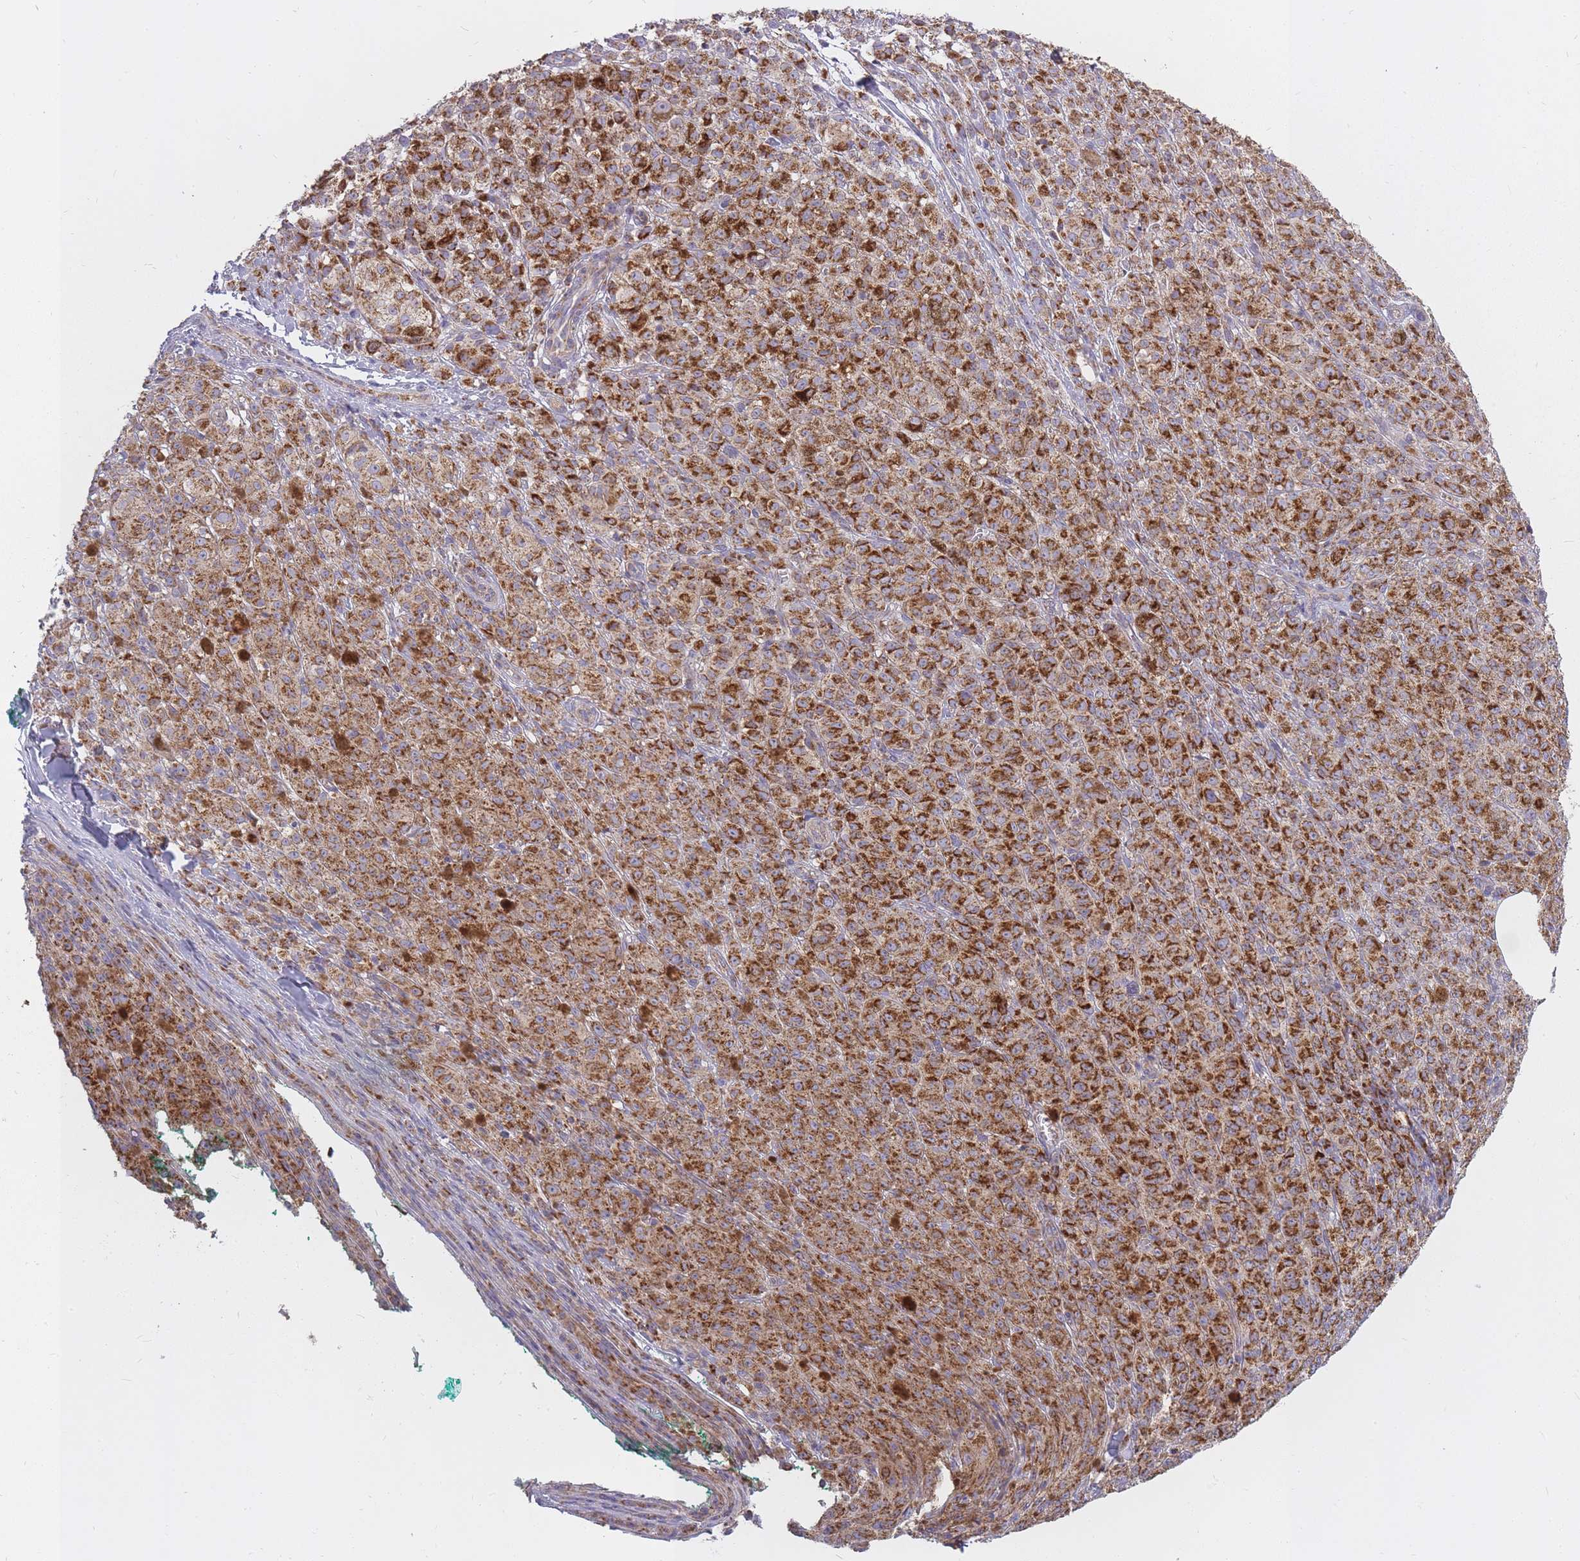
{"staining": {"intensity": "strong", "quantity": ">75%", "location": "cytoplasmic/membranous"}, "tissue": "melanoma", "cell_type": "Tumor cells", "image_type": "cancer", "snomed": [{"axis": "morphology", "description": "Malignant melanoma, NOS"}, {"axis": "topography", "description": "Skin"}], "caption": "Tumor cells exhibit high levels of strong cytoplasmic/membranous positivity in approximately >75% of cells in malignant melanoma.", "gene": "ALKBH4", "patient": {"sex": "female", "age": 52}}